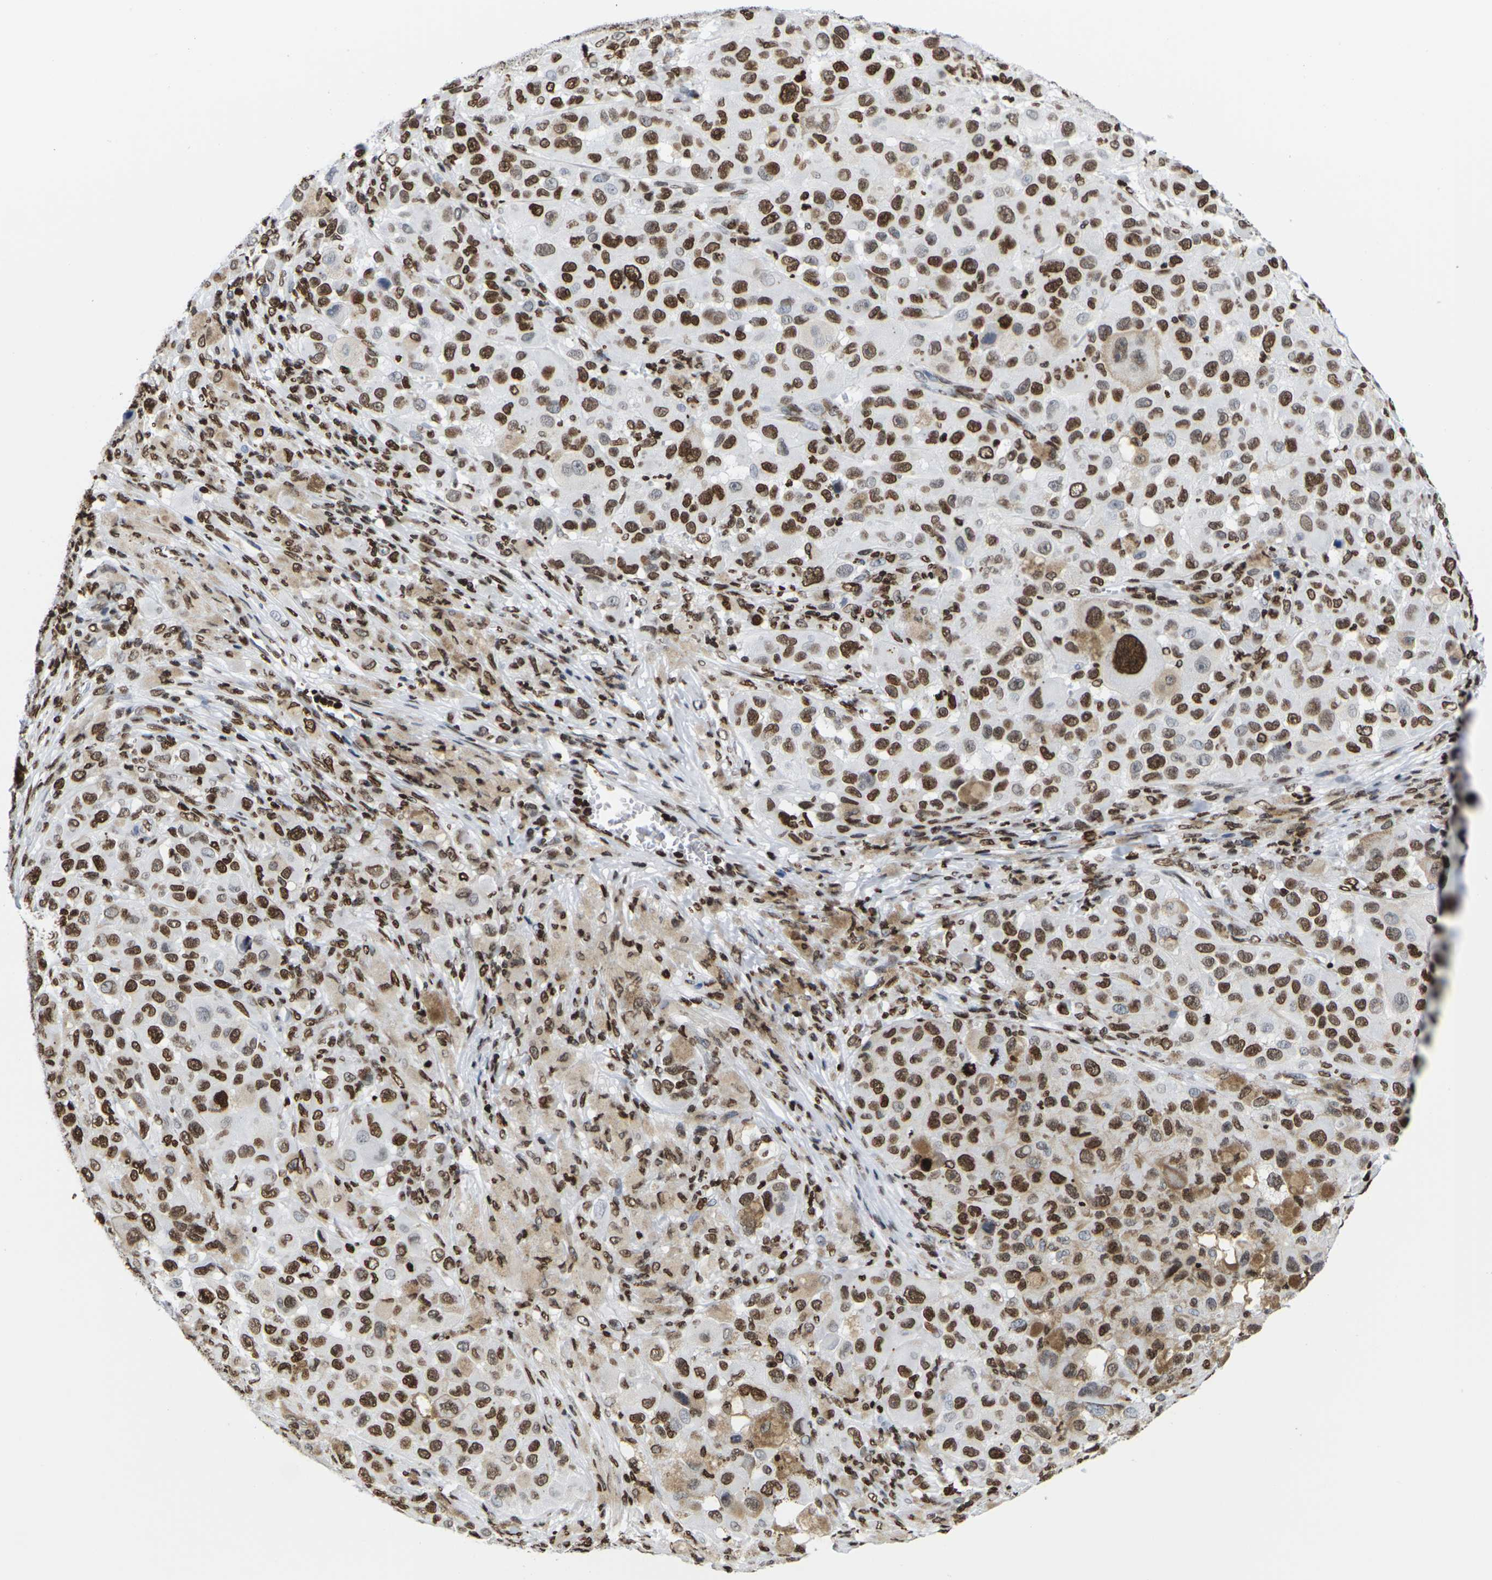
{"staining": {"intensity": "strong", "quantity": ">75%", "location": "cytoplasmic/membranous,nuclear"}, "tissue": "melanoma", "cell_type": "Tumor cells", "image_type": "cancer", "snomed": [{"axis": "morphology", "description": "Malignant melanoma, NOS"}, {"axis": "topography", "description": "Skin"}], "caption": "Melanoma stained with a protein marker reveals strong staining in tumor cells.", "gene": "H2AC21", "patient": {"sex": "male", "age": 96}}